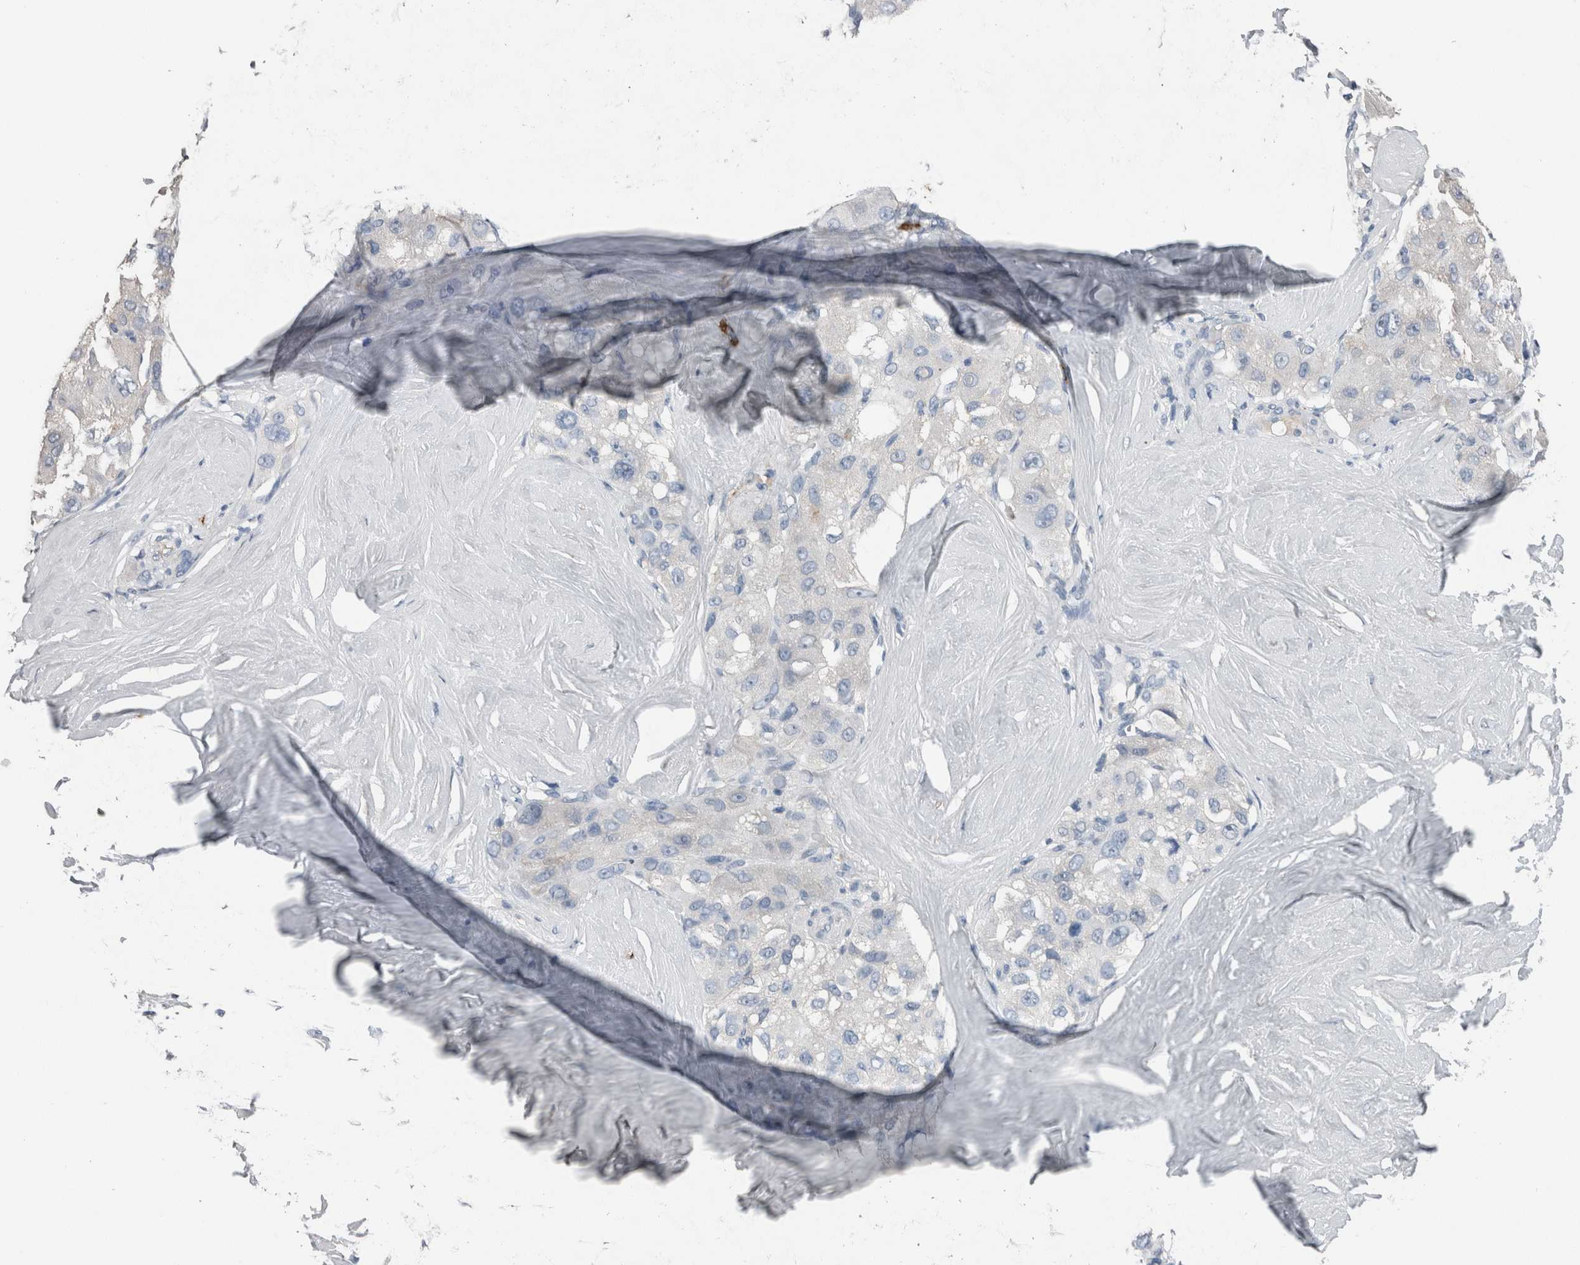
{"staining": {"intensity": "negative", "quantity": "none", "location": "none"}, "tissue": "liver cancer", "cell_type": "Tumor cells", "image_type": "cancer", "snomed": [{"axis": "morphology", "description": "Carcinoma, Hepatocellular, NOS"}, {"axis": "topography", "description": "Liver"}], "caption": "An immunohistochemistry image of hepatocellular carcinoma (liver) is shown. There is no staining in tumor cells of hepatocellular carcinoma (liver). (Brightfield microscopy of DAB (3,3'-diaminobenzidine) immunohistochemistry at high magnification).", "gene": "CRNN", "patient": {"sex": "male", "age": 80}}